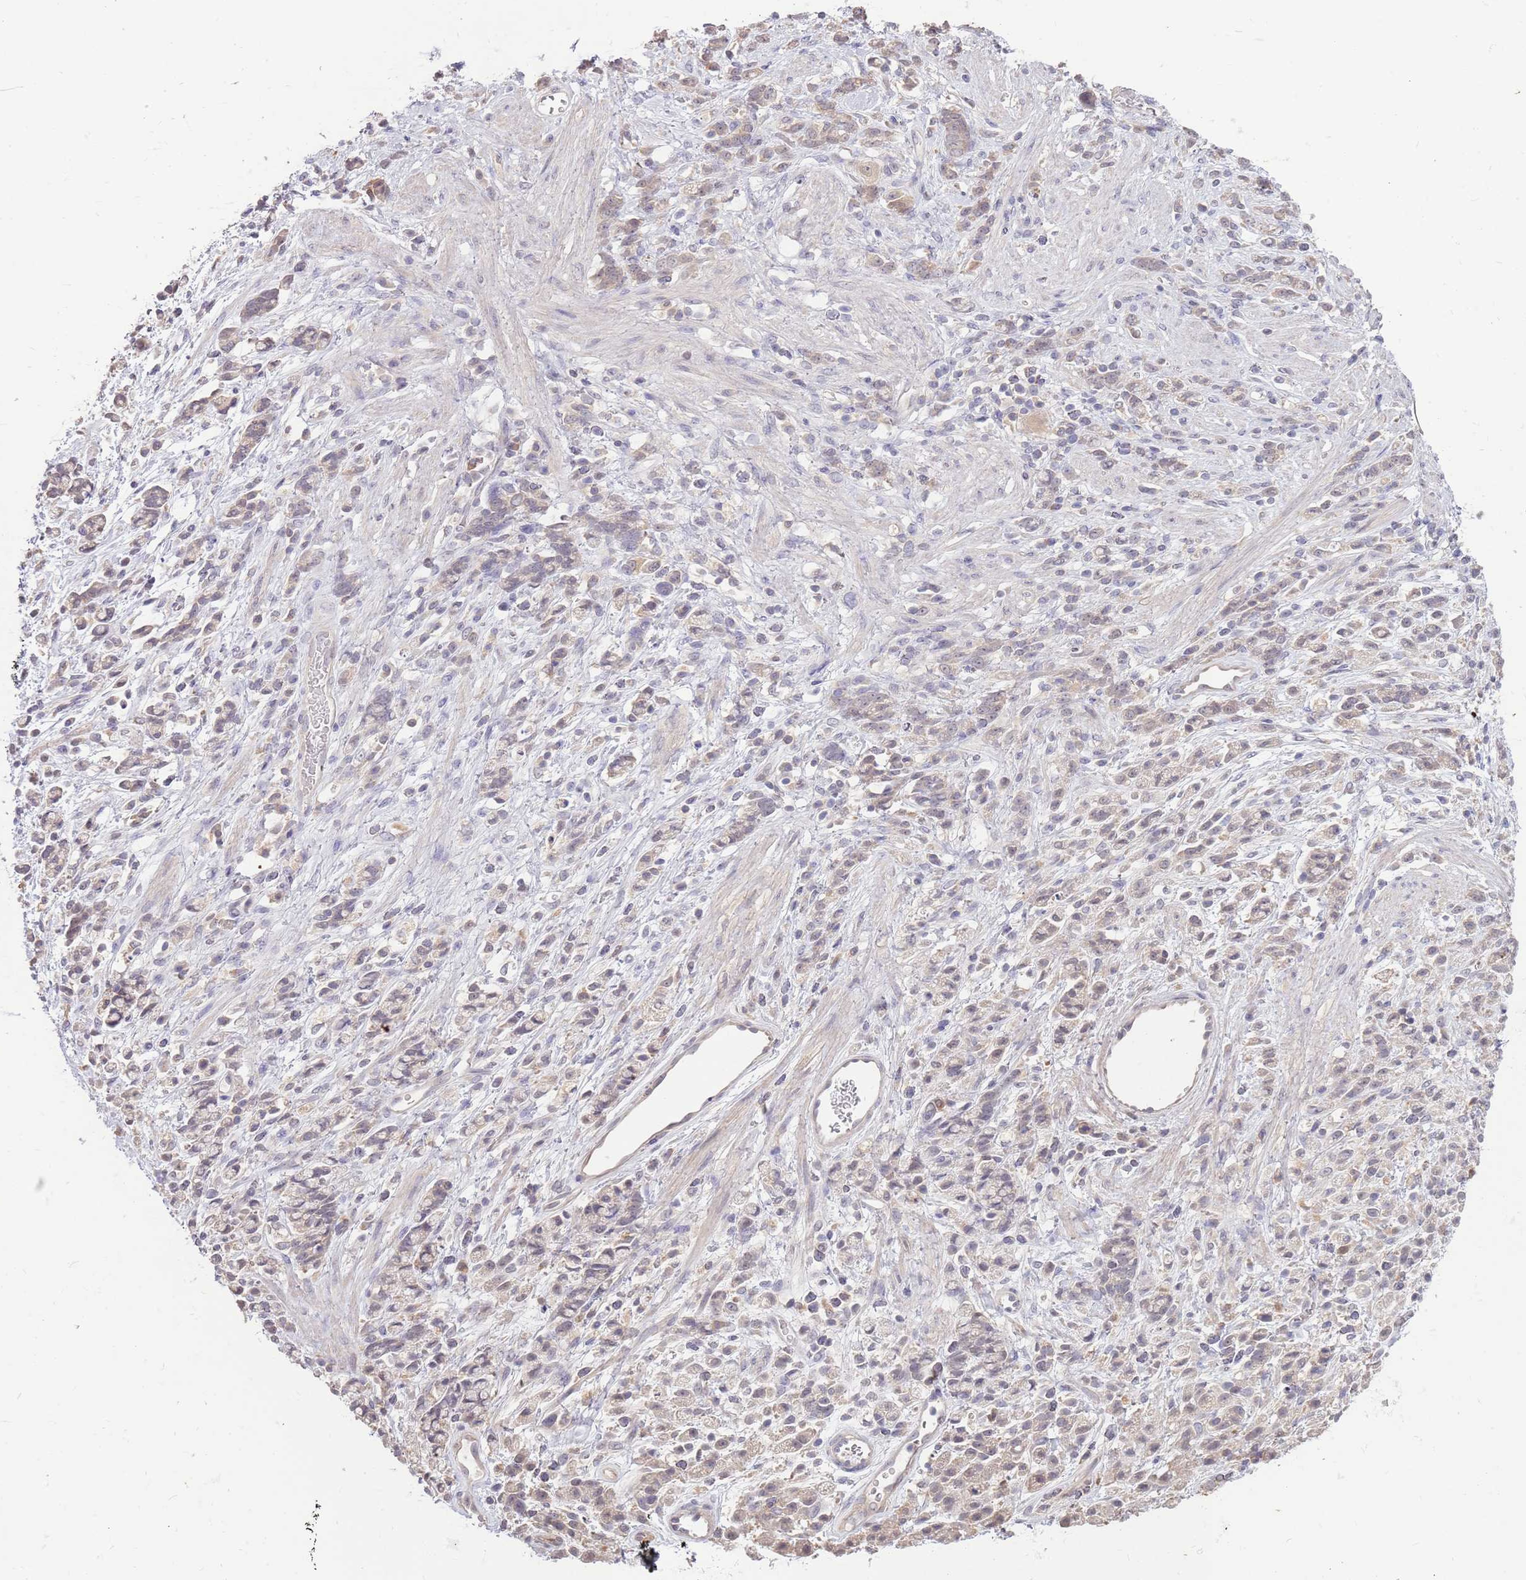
{"staining": {"intensity": "moderate", "quantity": "<25%", "location": "cytoplasmic/membranous"}, "tissue": "stomach cancer", "cell_type": "Tumor cells", "image_type": "cancer", "snomed": [{"axis": "morphology", "description": "Adenocarcinoma, NOS"}, {"axis": "topography", "description": "Stomach"}], "caption": "An image of human stomach cancer (adenocarcinoma) stained for a protein reveals moderate cytoplasmic/membranous brown staining in tumor cells.", "gene": "AP5S1", "patient": {"sex": "female", "age": 60}}